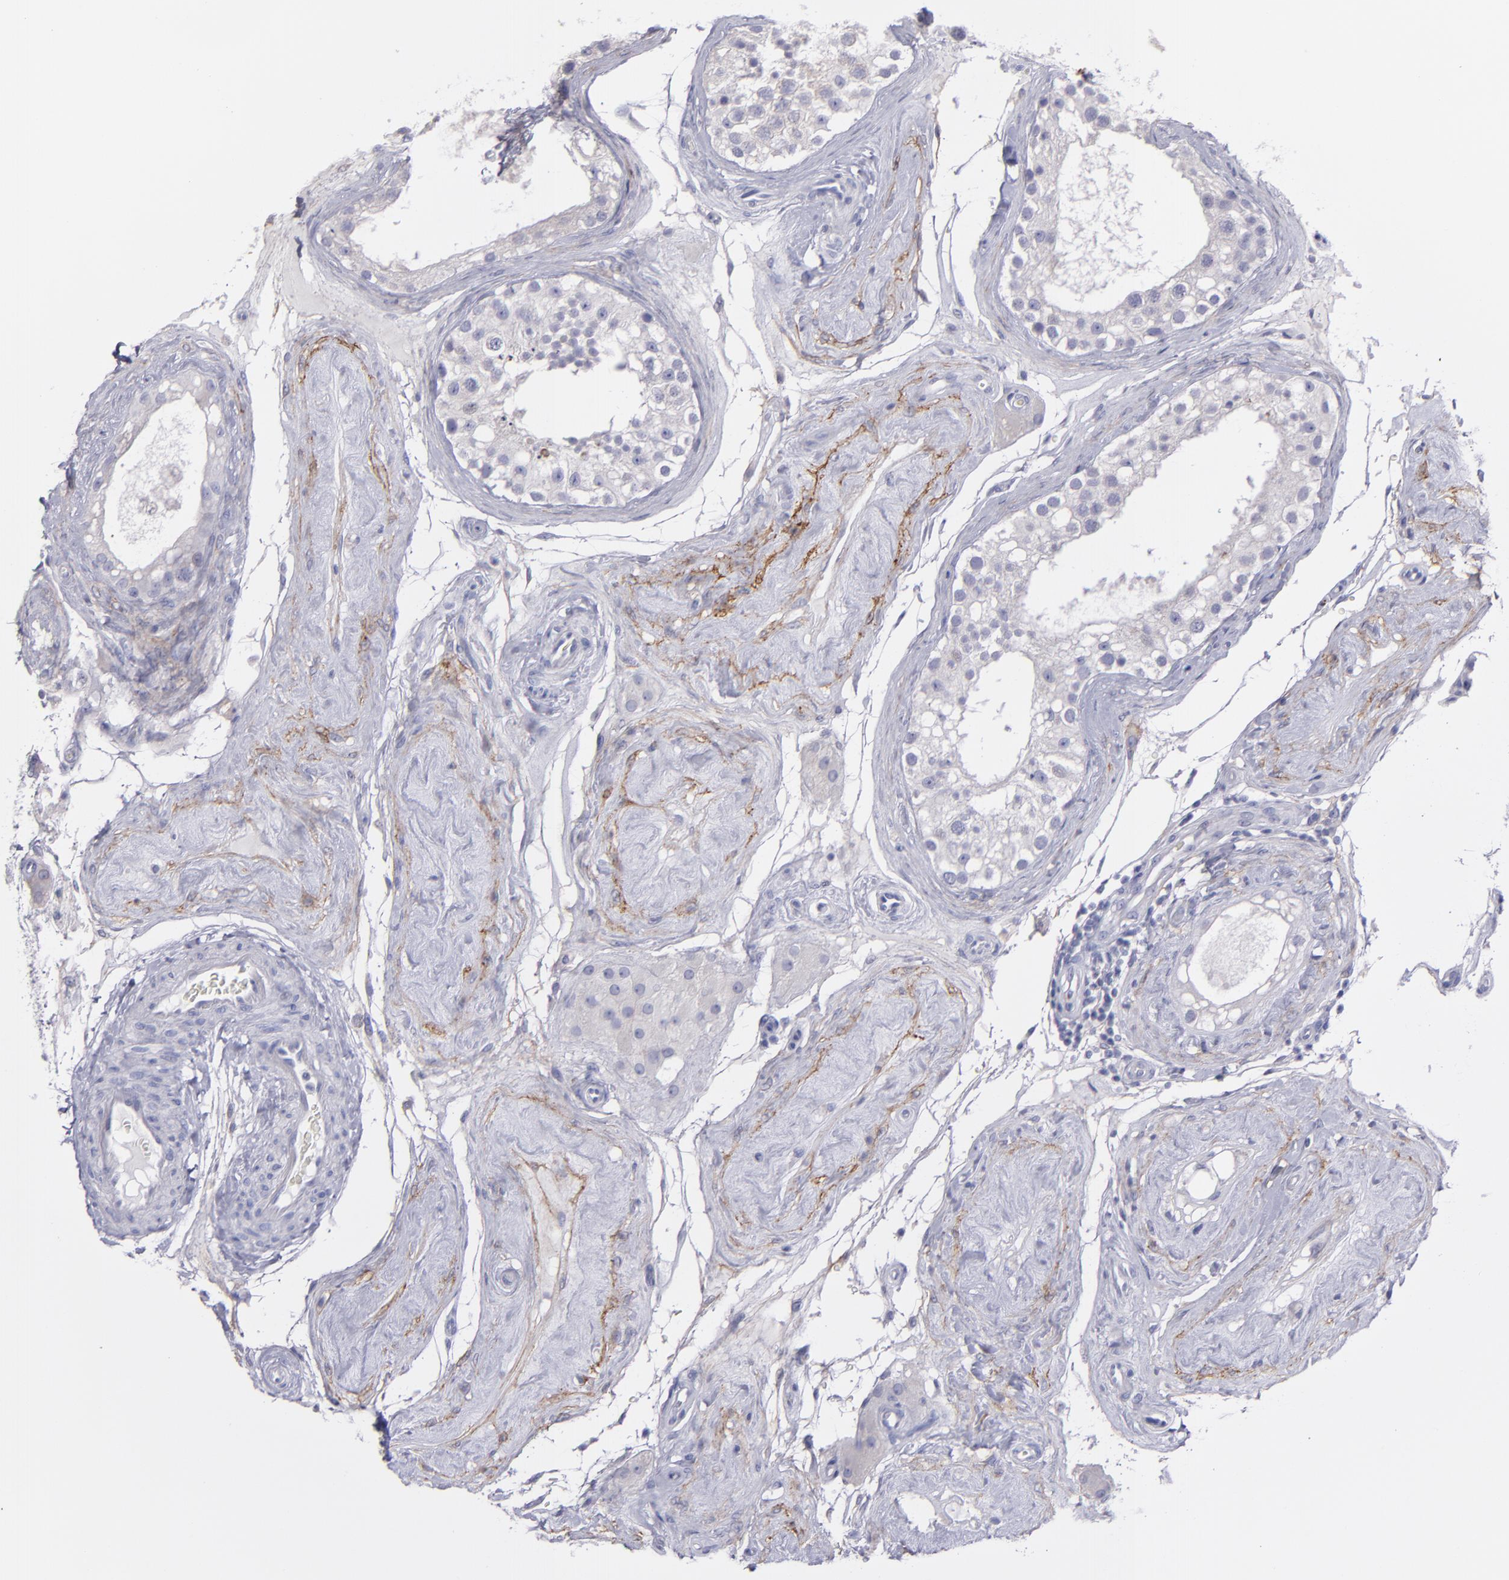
{"staining": {"intensity": "negative", "quantity": "none", "location": "none"}, "tissue": "testis", "cell_type": "Cells in seminiferous ducts", "image_type": "normal", "snomed": [{"axis": "morphology", "description": "Normal tissue, NOS"}, {"axis": "topography", "description": "Testis"}], "caption": "IHC micrograph of benign testis: human testis stained with DAB (3,3'-diaminobenzidine) demonstrates no significant protein staining in cells in seminiferous ducts.", "gene": "SNAP25", "patient": {"sex": "male", "age": 68}}